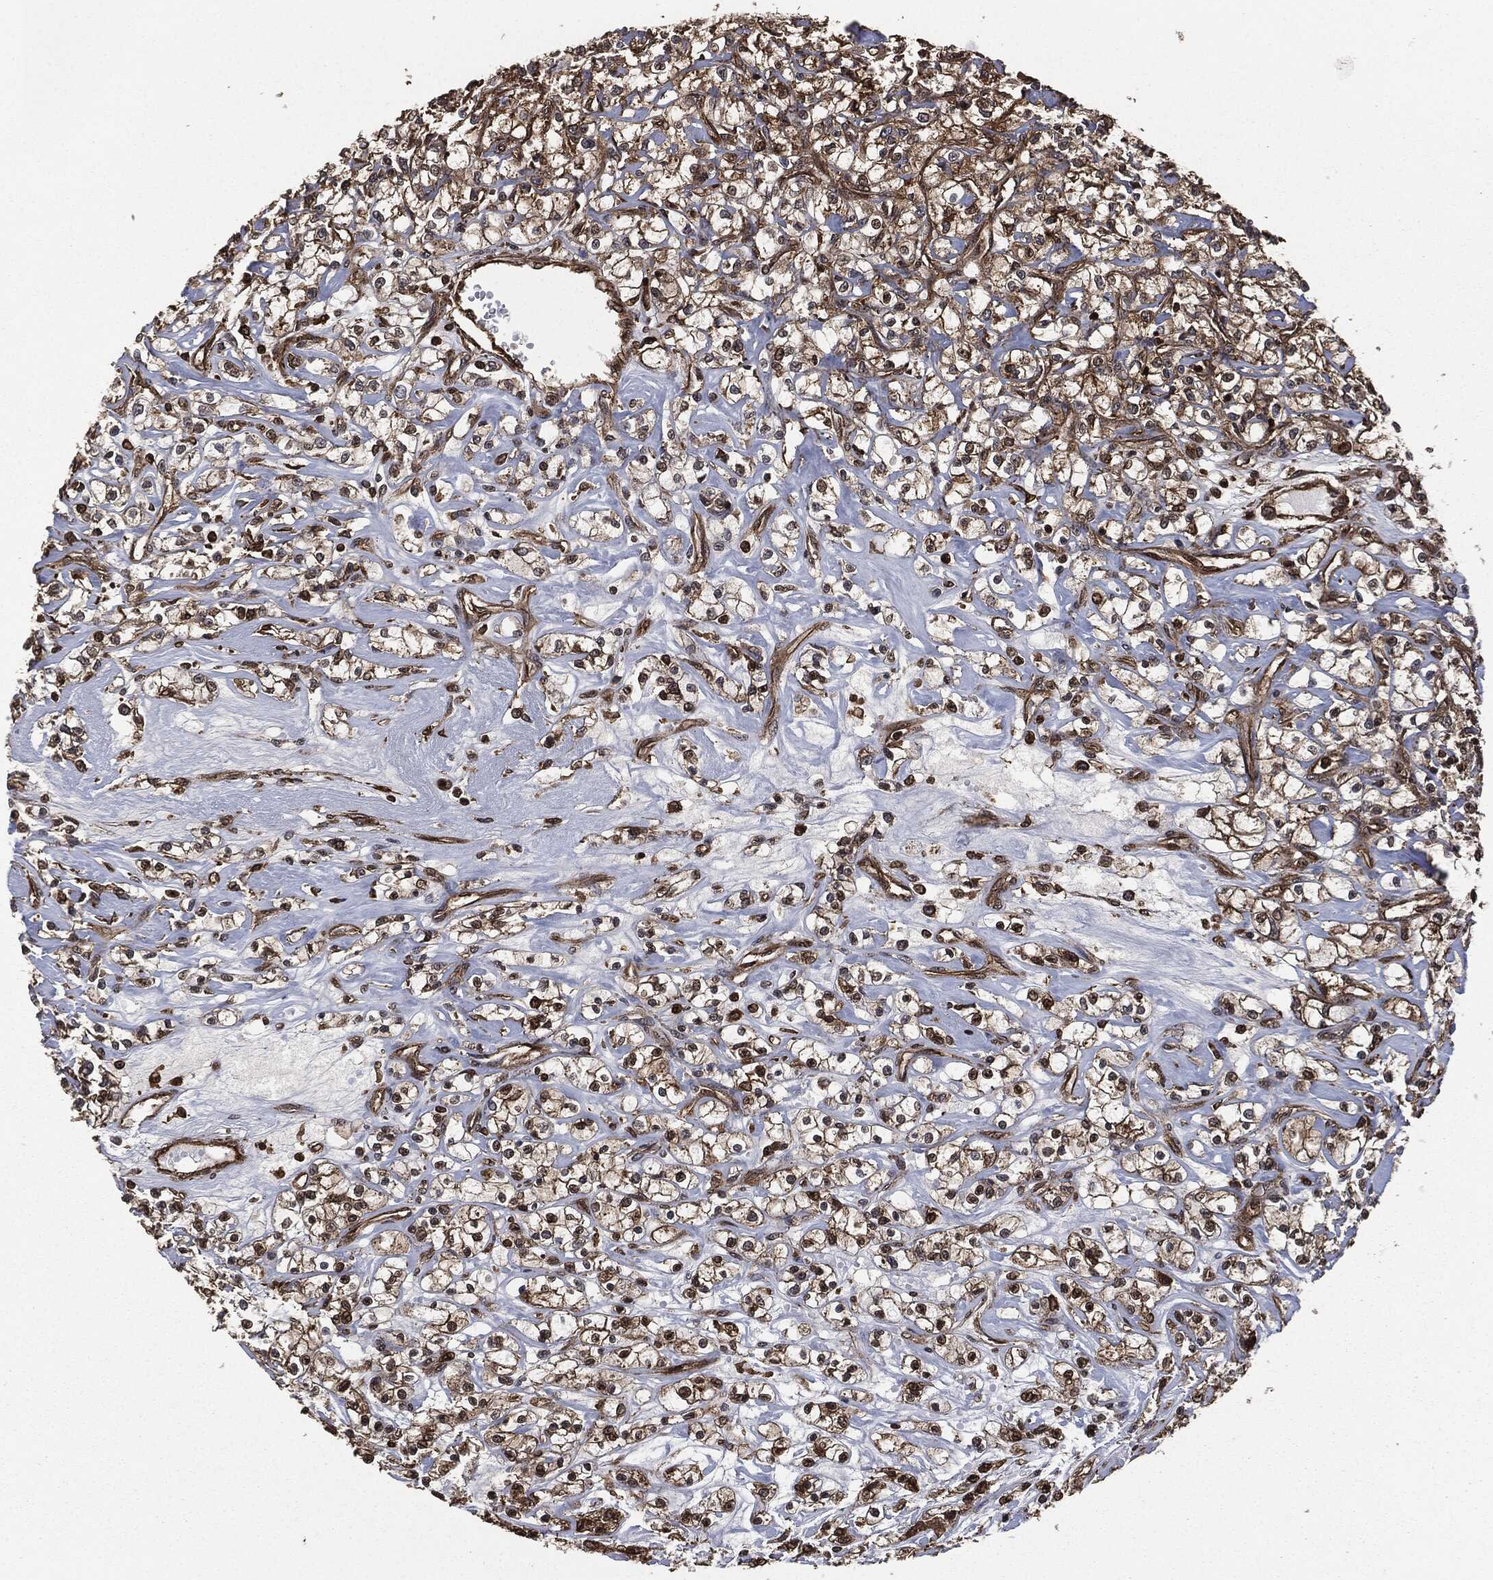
{"staining": {"intensity": "moderate", "quantity": ">75%", "location": "cytoplasmic/membranous"}, "tissue": "renal cancer", "cell_type": "Tumor cells", "image_type": "cancer", "snomed": [{"axis": "morphology", "description": "Adenocarcinoma, NOS"}, {"axis": "topography", "description": "Kidney"}], "caption": "Protein staining exhibits moderate cytoplasmic/membranous expression in about >75% of tumor cells in renal cancer (adenocarcinoma). (IHC, brightfield microscopy, high magnification).", "gene": "HRAS", "patient": {"sex": "female", "age": 59}}